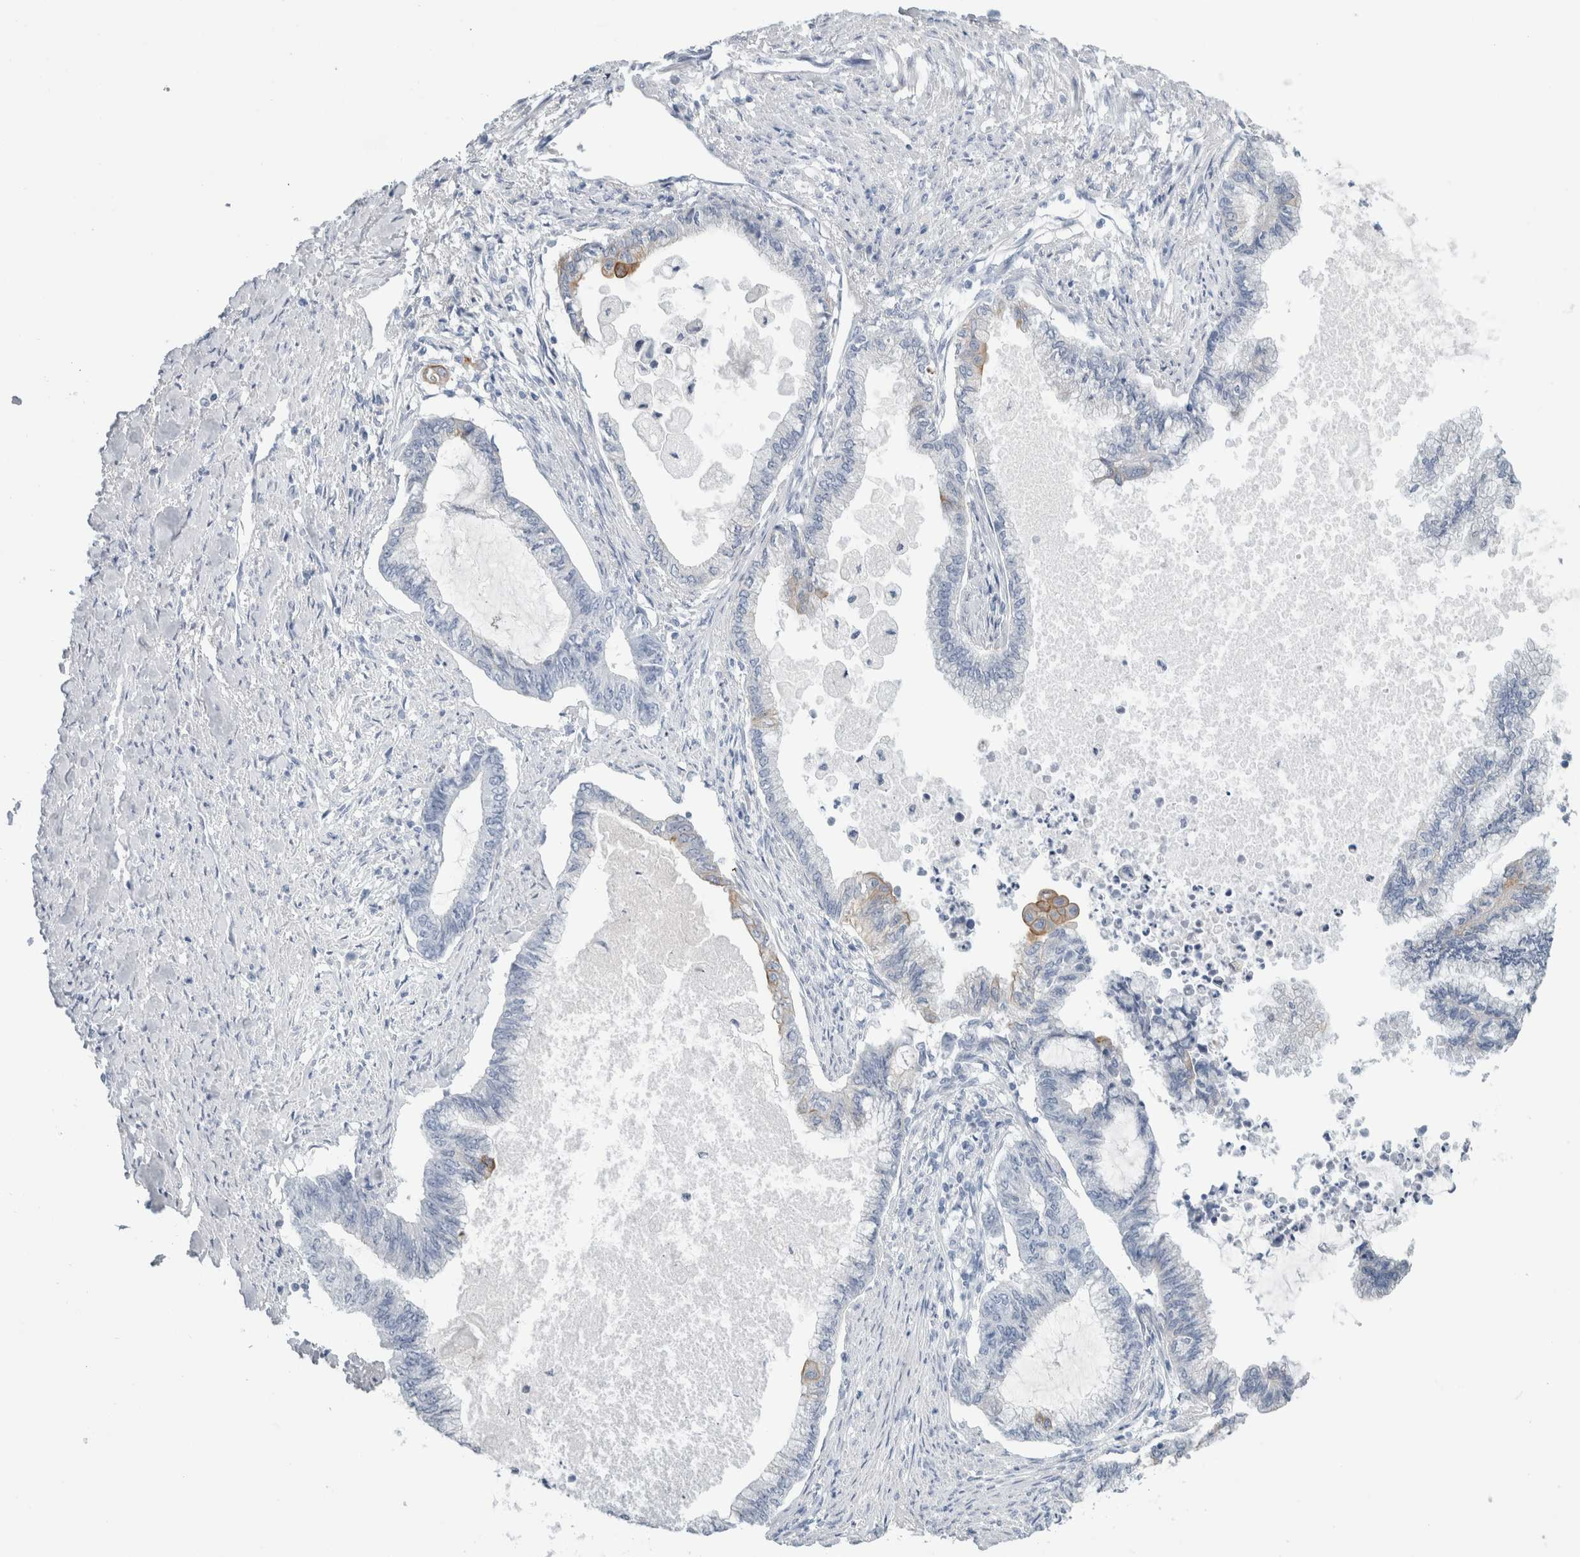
{"staining": {"intensity": "negative", "quantity": "none", "location": "none"}, "tissue": "endometrial cancer", "cell_type": "Tumor cells", "image_type": "cancer", "snomed": [{"axis": "morphology", "description": "Adenocarcinoma, NOS"}, {"axis": "topography", "description": "Endometrium"}], "caption": "DAB (3,3'-diaminobenzidine) immunohistochemical staining of endometrial adenocarcinoma demonstrates no significant staining in tumor cells.", "gene": "RPH3AL", "patient": {"sex": "female", "age": 86}}